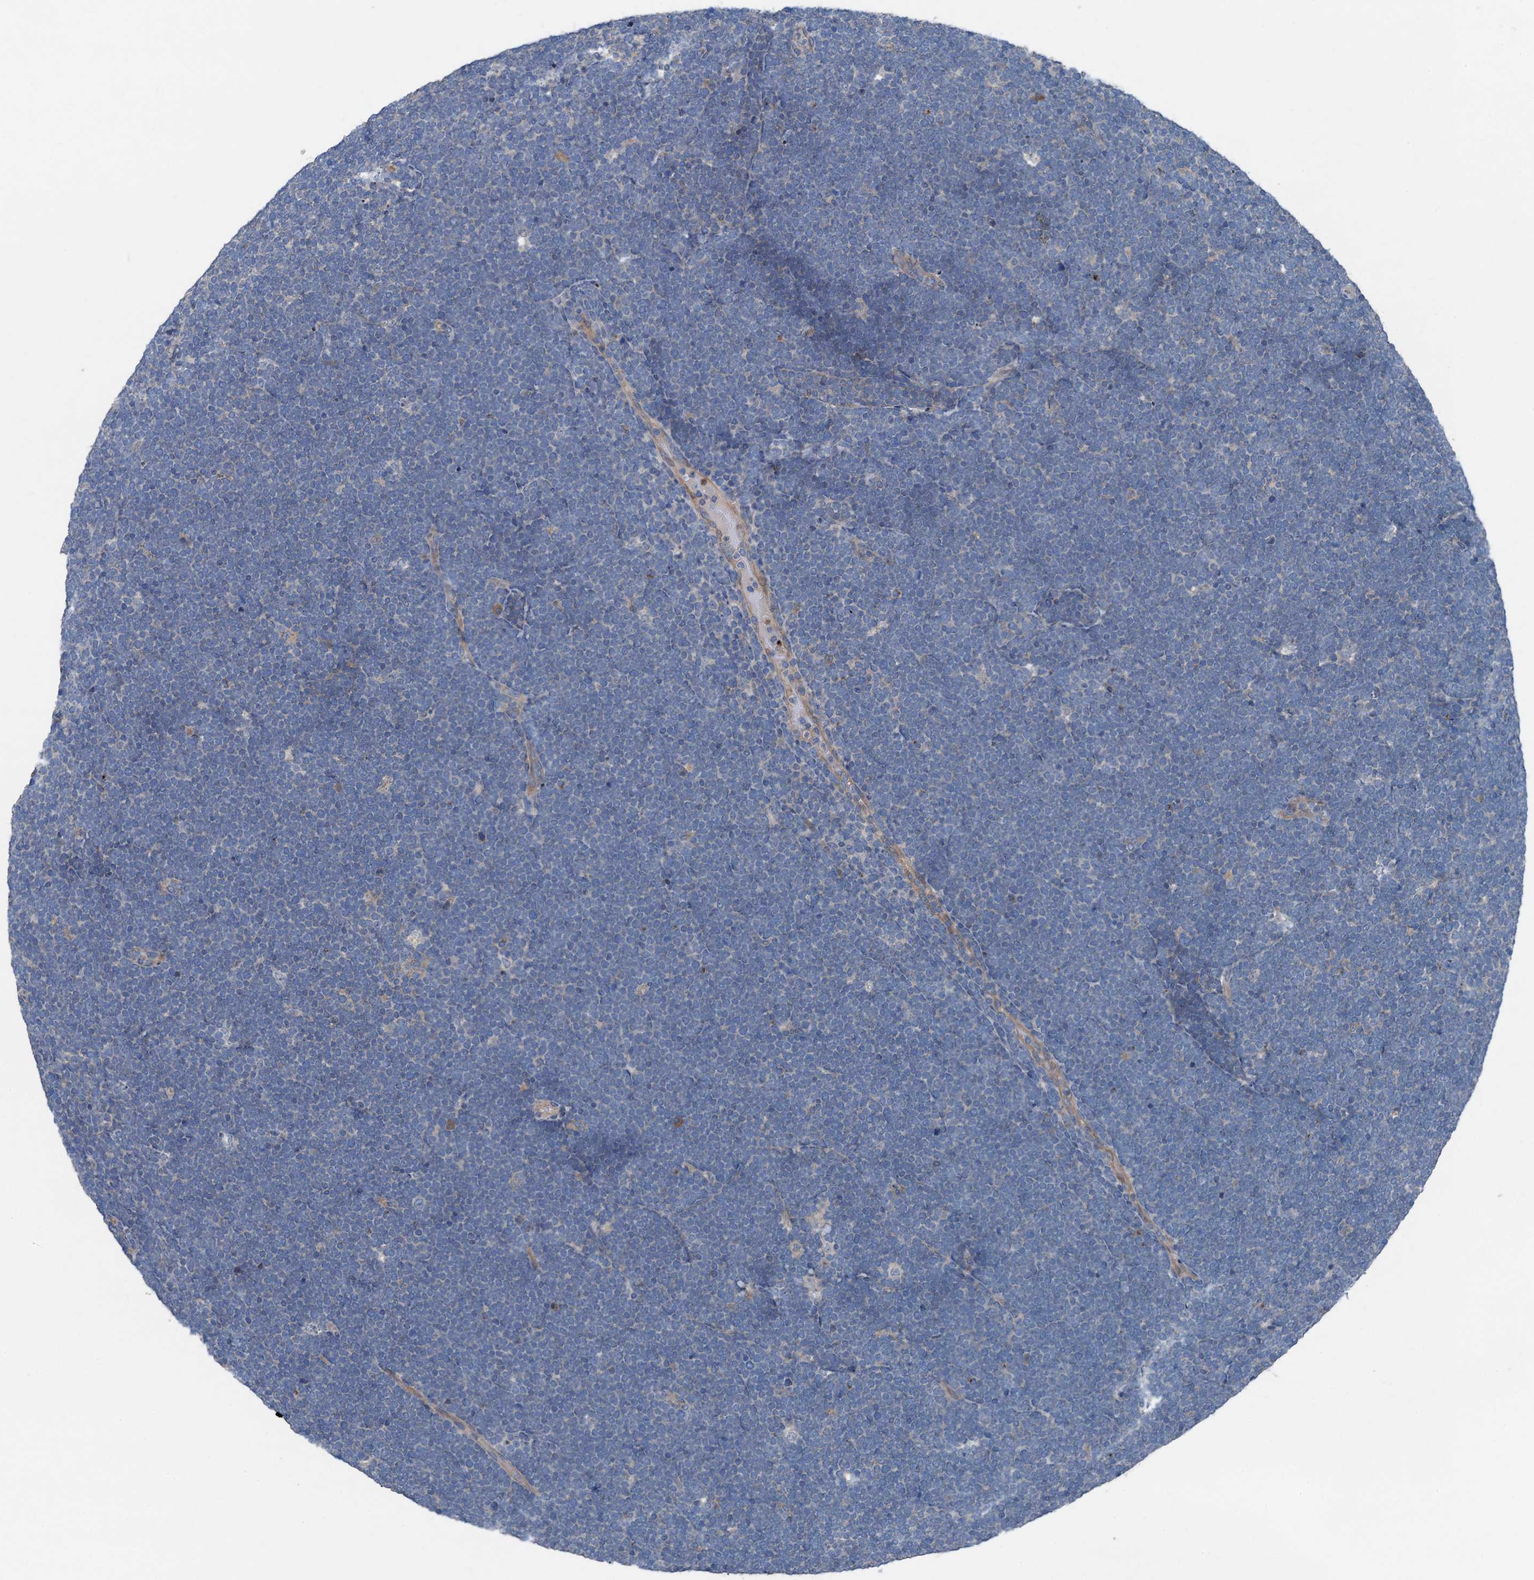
{"staining": {"intensity": "negative", "quantity": "none", "location": "none"}, "tissue": "lymphoma", "cell_type": "Tumor cells", "image_type": "cancer", "snomed": [{"axis": "morphology", "description": "Malignant lymphoma, non-Hodgkin's type, High grade"}, {"axis": "topography", "description": "Lymph node"}], "caption": "Tumor cells show no significant expression in lymphoma.", "gene": "SLC2A10", "patient": {"sex": "male", "age": 13}}